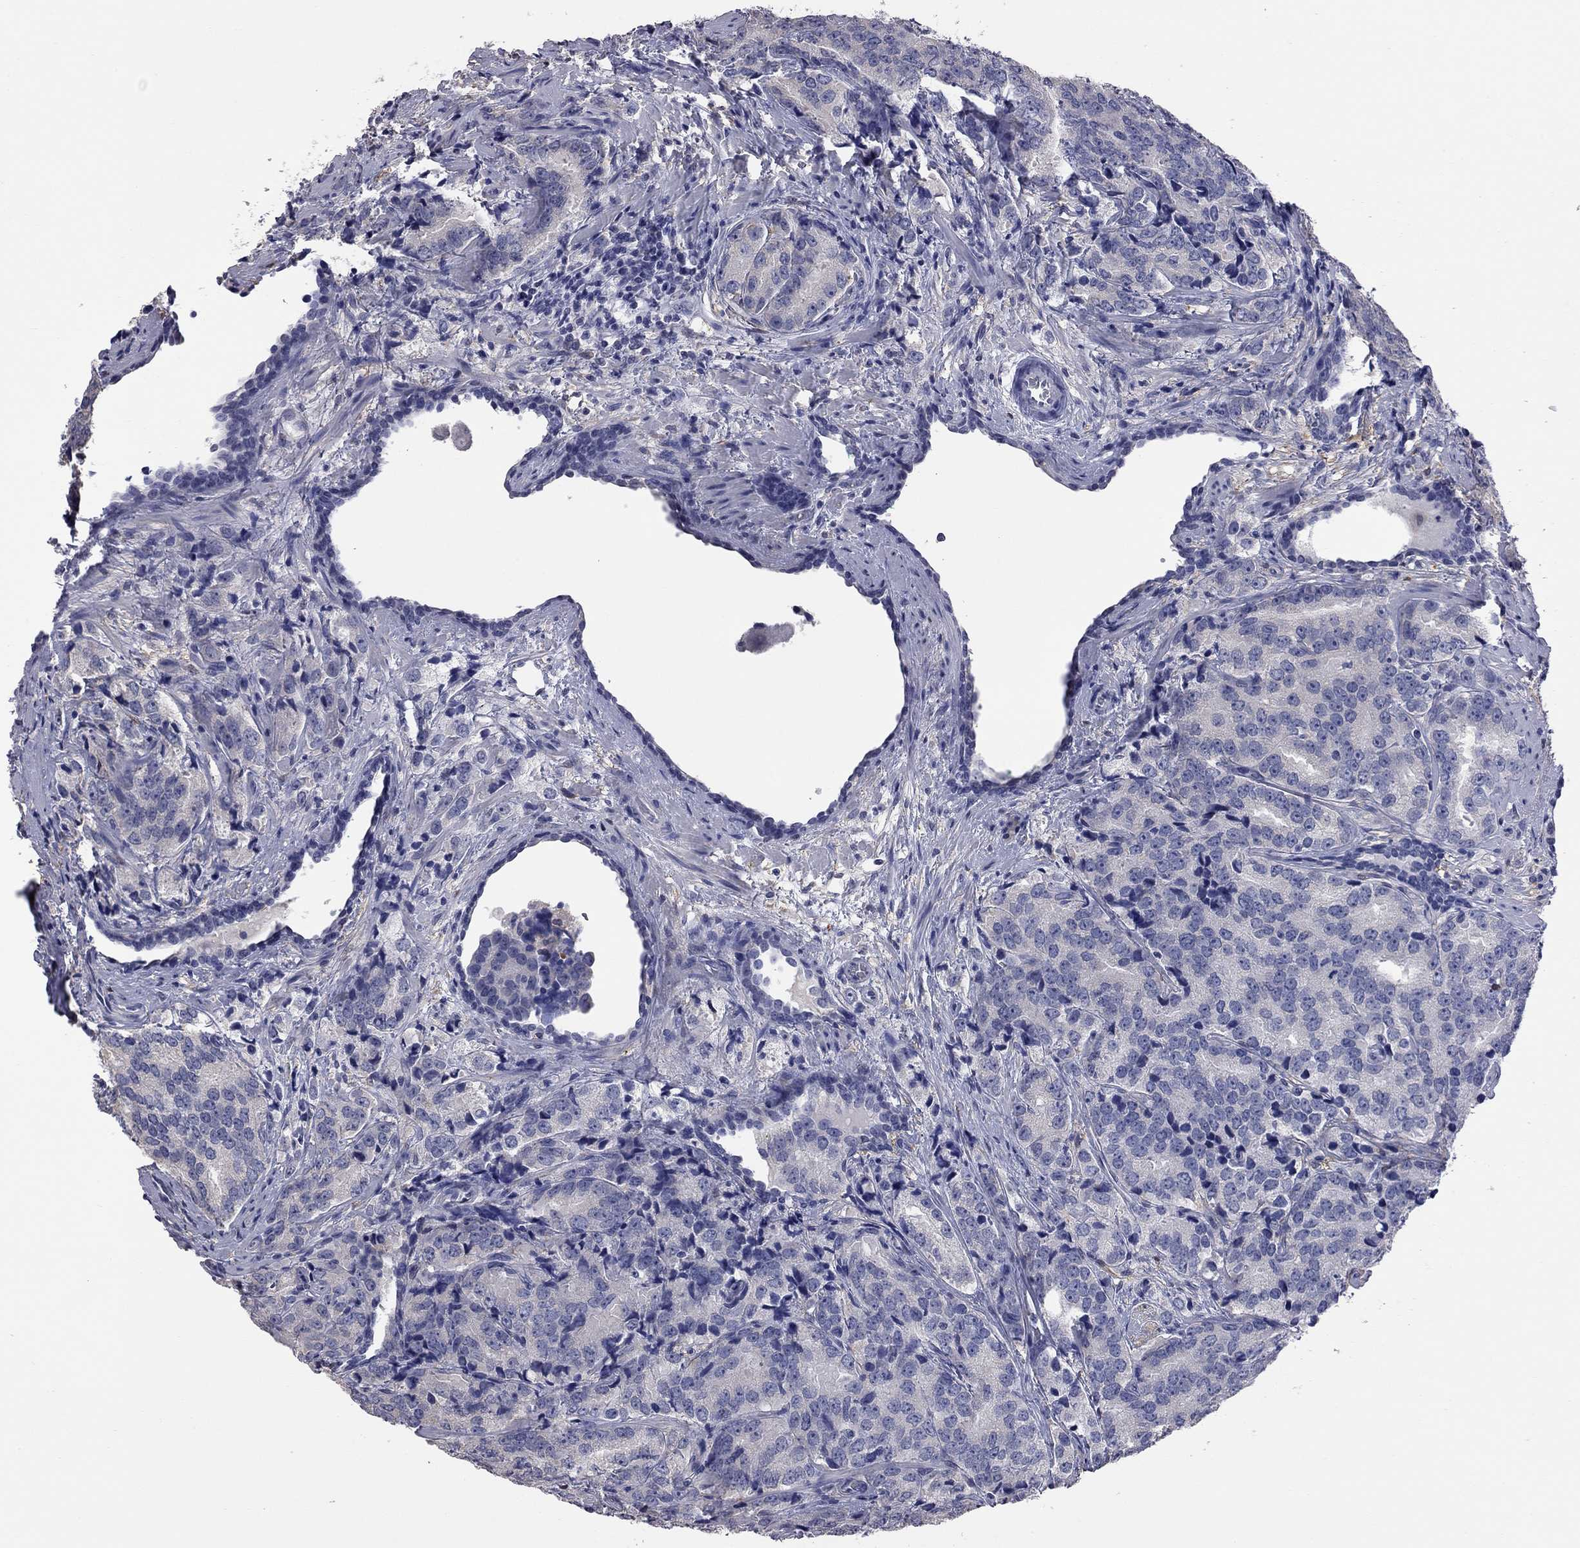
{"staining": {"intensity": "negative", "quantity": "none", "location": "none"}, "tissue": "prostate cancer", "cell_type": "Tumor cells", "image_type": "cancer", "snomed": [{"axis": "morphology", "description": "Adenocarcinoma, NOS"}, {"axis": "topography", "description": "Prostate"}], "caption": "Immunohistochemistry histopathology image of human adenocarcinoma (prostate) stained for a protein (brown), which shows no positivity in tumor cells.", "gene": "HYLS1", "patient": {"sex": "male", "age": 71}}